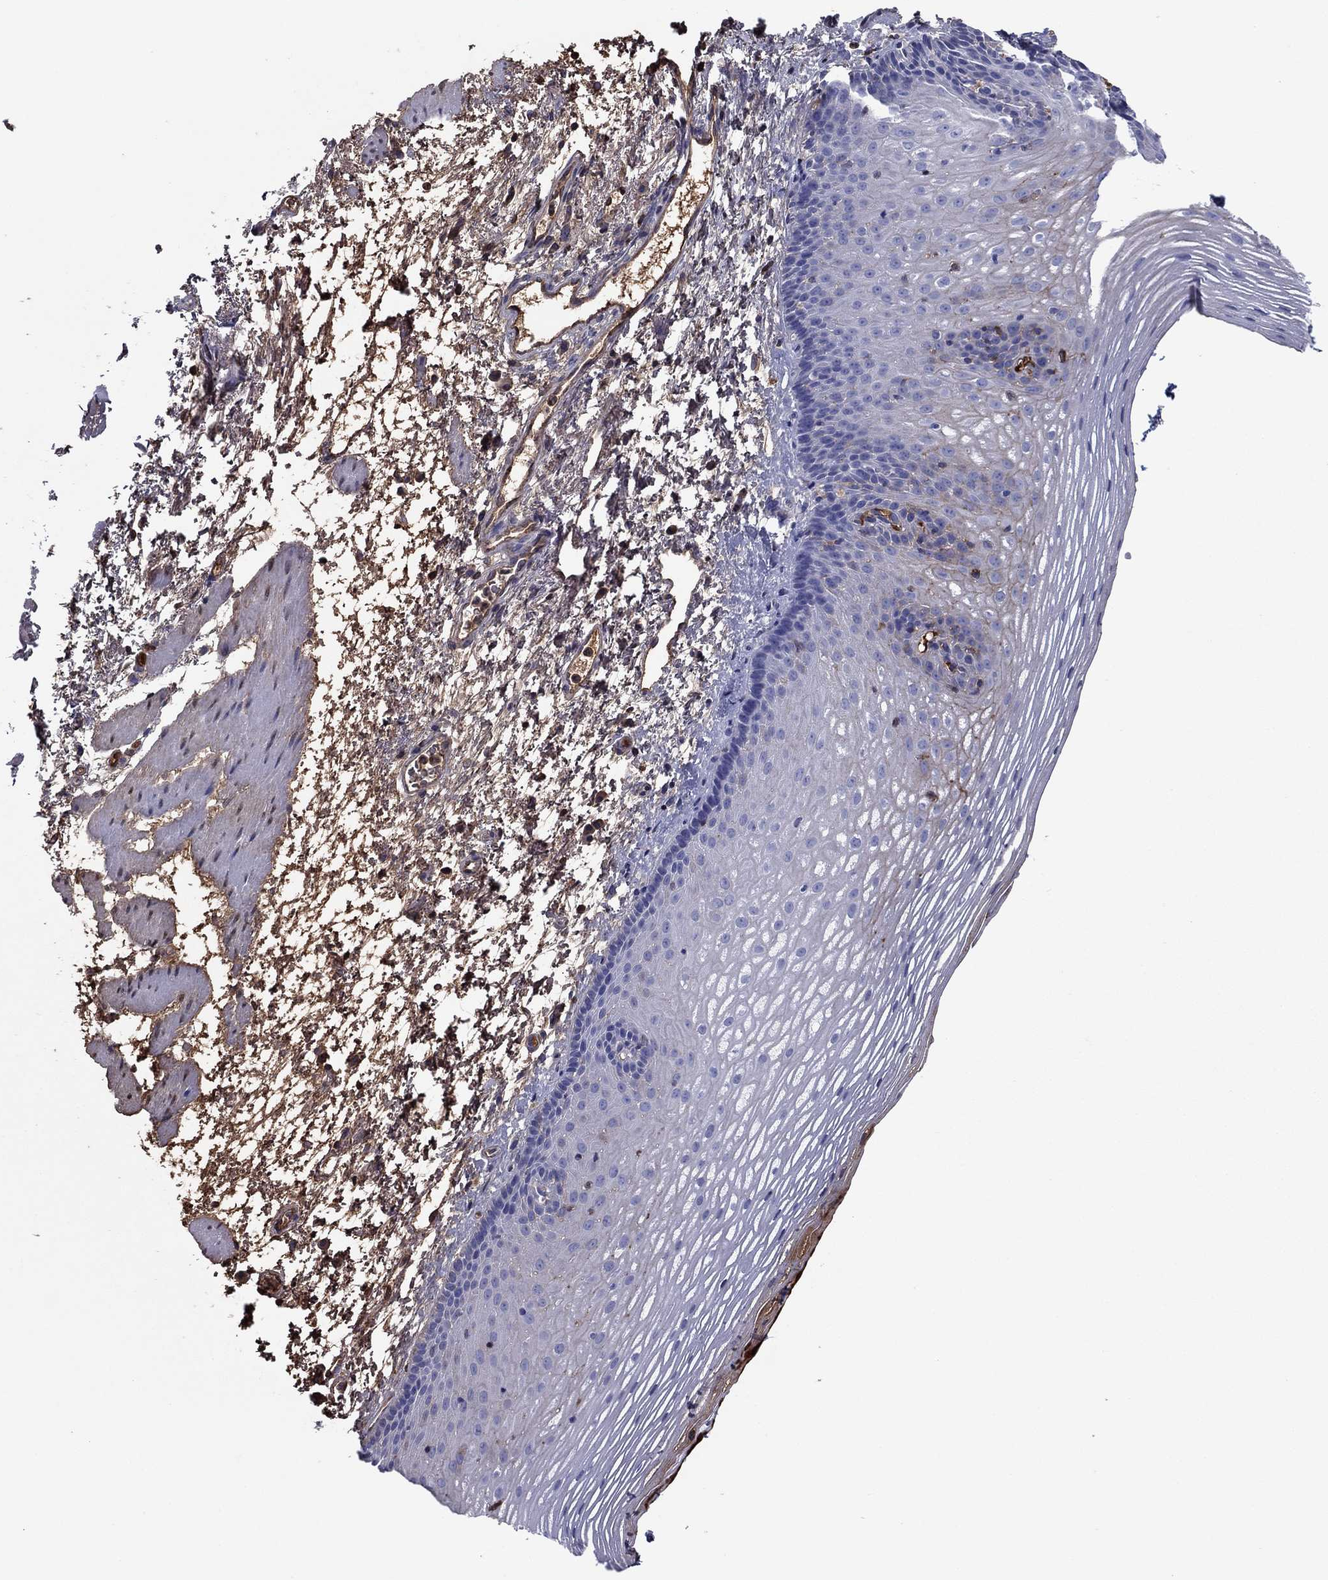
{"staining": {"intensity": "weak", "quantity": "25%-75%", "location": "cytoplasmic/membranous"}, "tissue": "esophagus", "cell_type": "Squamous epithelial cells", "image_type": "normal", "snomed": [{"axis": "morphology", "description": "Normal tissue, NOS"}, {"axis": "topography", "description": "Esophagus"}], "caption": "A low amount of weak cytoplasmic/membranous expression is appreciated in approximately 25%-75% of squamous epithelial cells in unremarkable esophagus.", "gene": "HPX", "patient": {"sex": "male", "age": 76}}